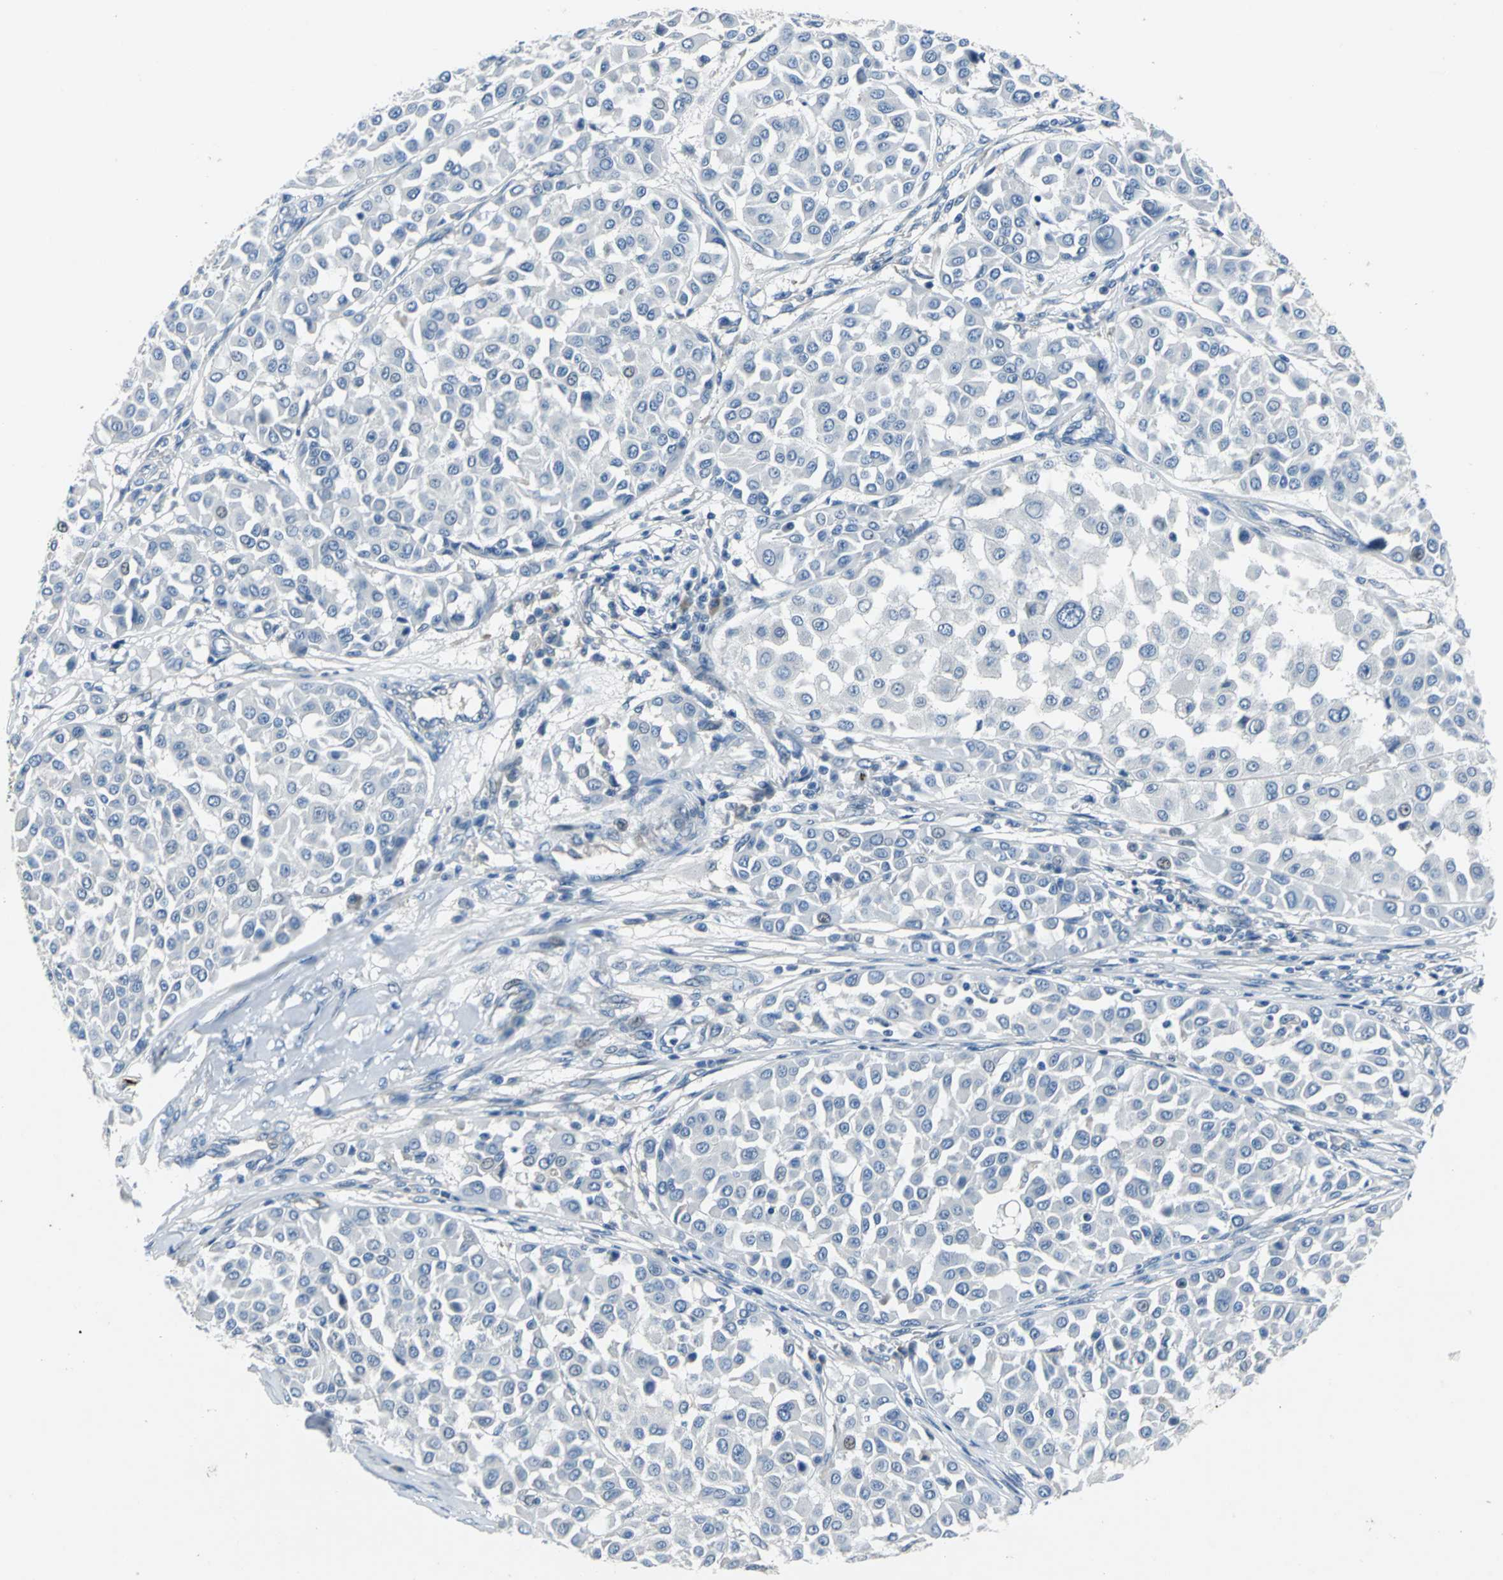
{"staining": {"intensity": "negative", "quantity": "none", "location": "none"}, "tissue": "melanoma", "cell_type": "Tumor cells", "image_type": "cancer", "snomed": [{"axis": "morphology", "description": "Malignant melanoma, Metastatic site"}, {"axis": "topography", "description": "Soft tissue"}], "caption": "This is a histopathology image of immunohistochemistry staining of melanoma, which shows no staining in tumor cells.", "gene": "SELP", "patient": {"sex": "male", "age": 41}}